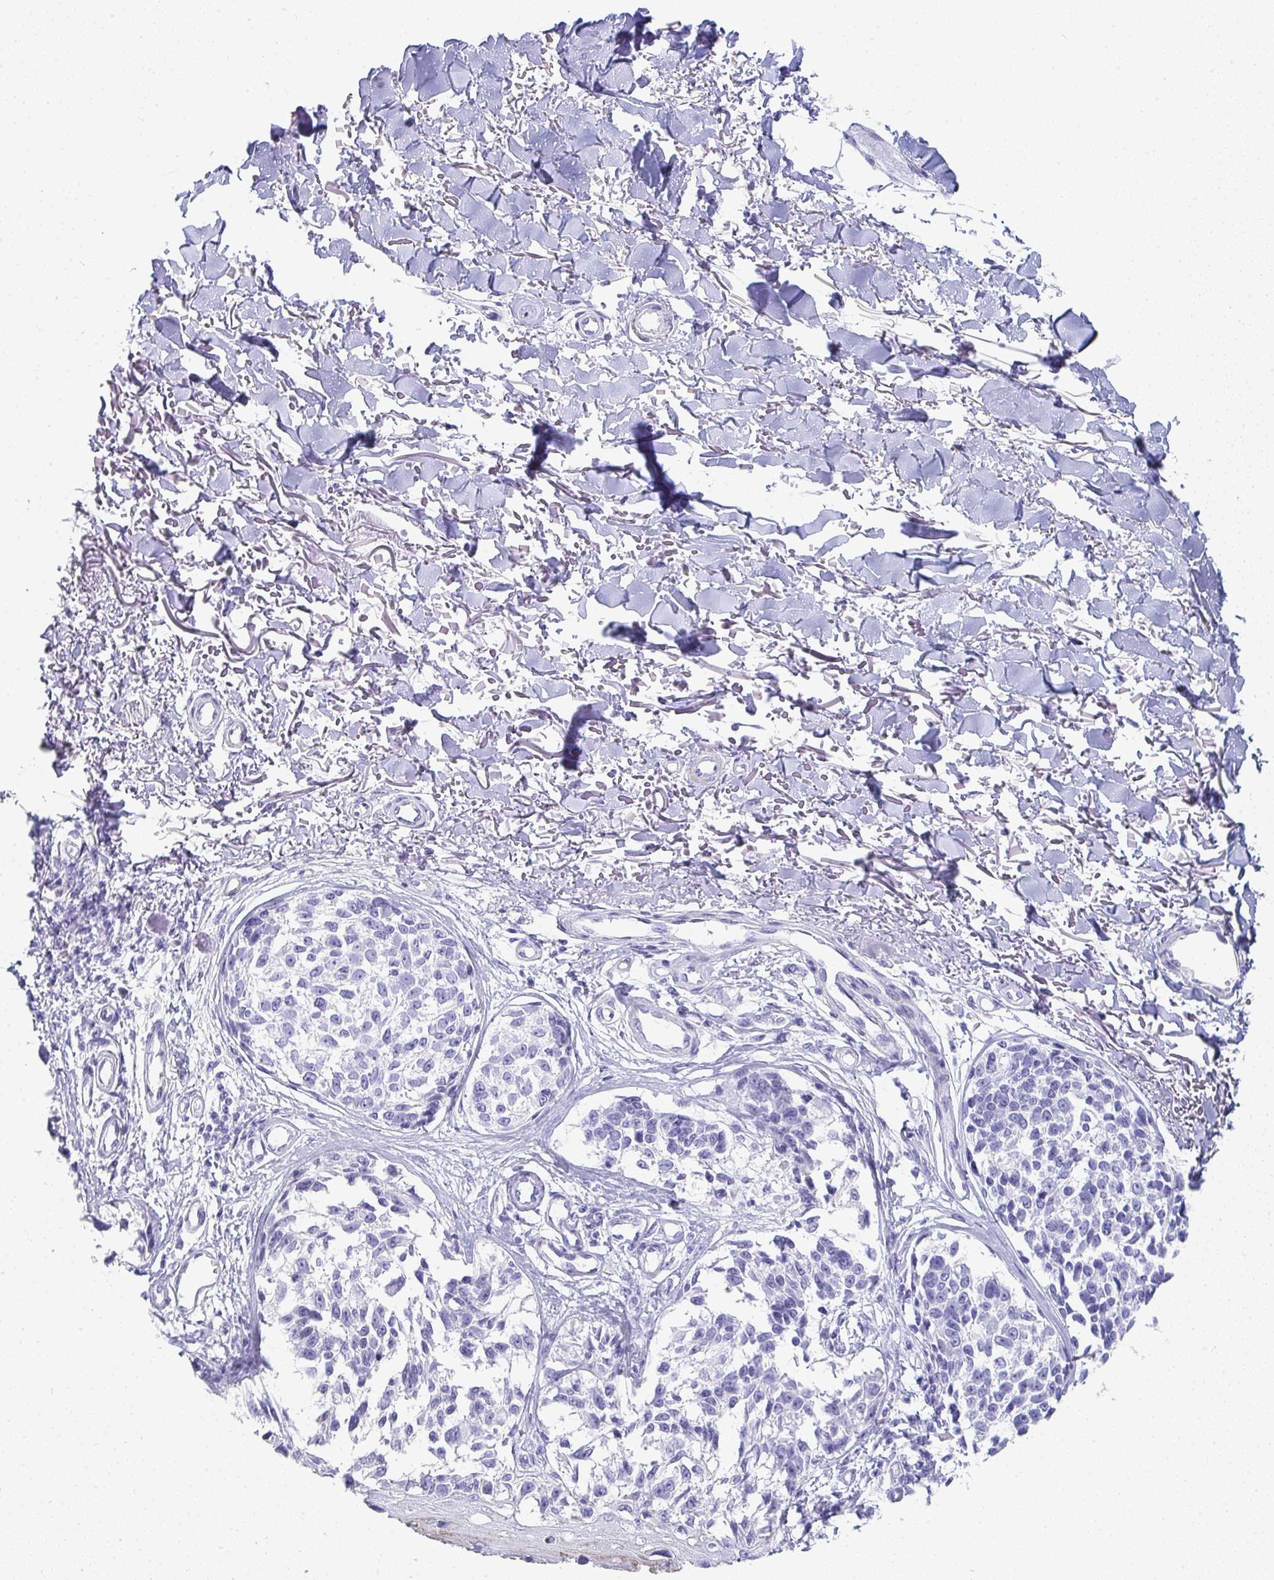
{"staining": {"intensity": "negative", "quantity": "none", "location": "none"}, "tissue": "melanoma", "cell_type": "Tumor cells", "image_type": "cancer", "snomed": [{"axis": "morphology", "description": "Malignant melanoma, NOS"}, {"axis": "topography", "description": "Skin"}], "caption": "Malignant melanoma was stained to show a protein in brown. There is no significant staining in tumor cells.", "gene": "PRND", "patient": {"sex": "male", "age": 73}}